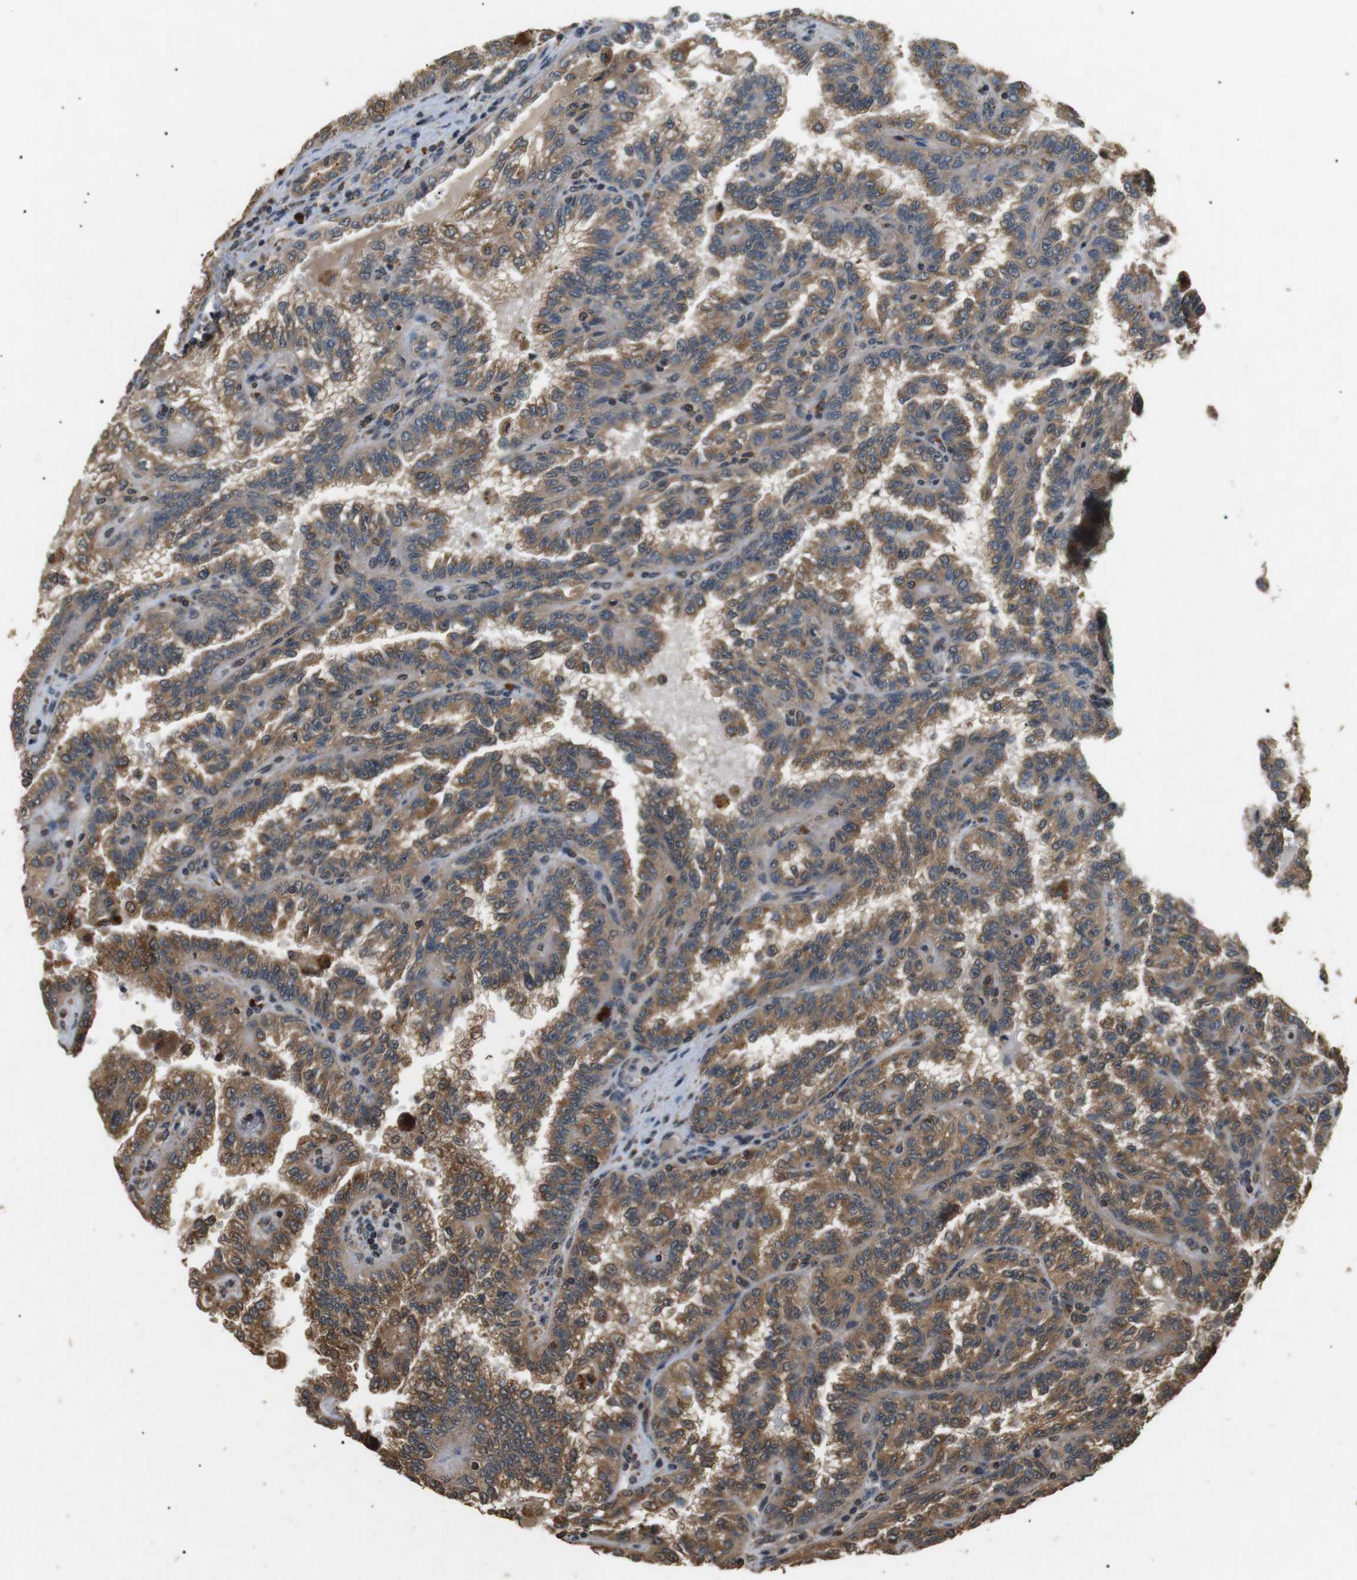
{"staining": {"intensity": "moderate", "quantity": ">75%", "location": "cytoplasmic/membranous"}, "tissue": "renal cancer", "cell_type": "Tumor cells", "image_type": "cancer", "snomed": [{"axis": "morphology", "description": "Inflammation, NOS"}, {"axis": "morphology", "description": "Adenocarcinoma, NOS"}, {"axis": "topography", "description": "Kidney"}], "caption": "Moderate cytoplasmic/membranous protein positivity is appreciated in about >75% of tumor cells in renal cancer.", "gene": "TBC1D15", "patient": {"sex": "male", "age": 68}}